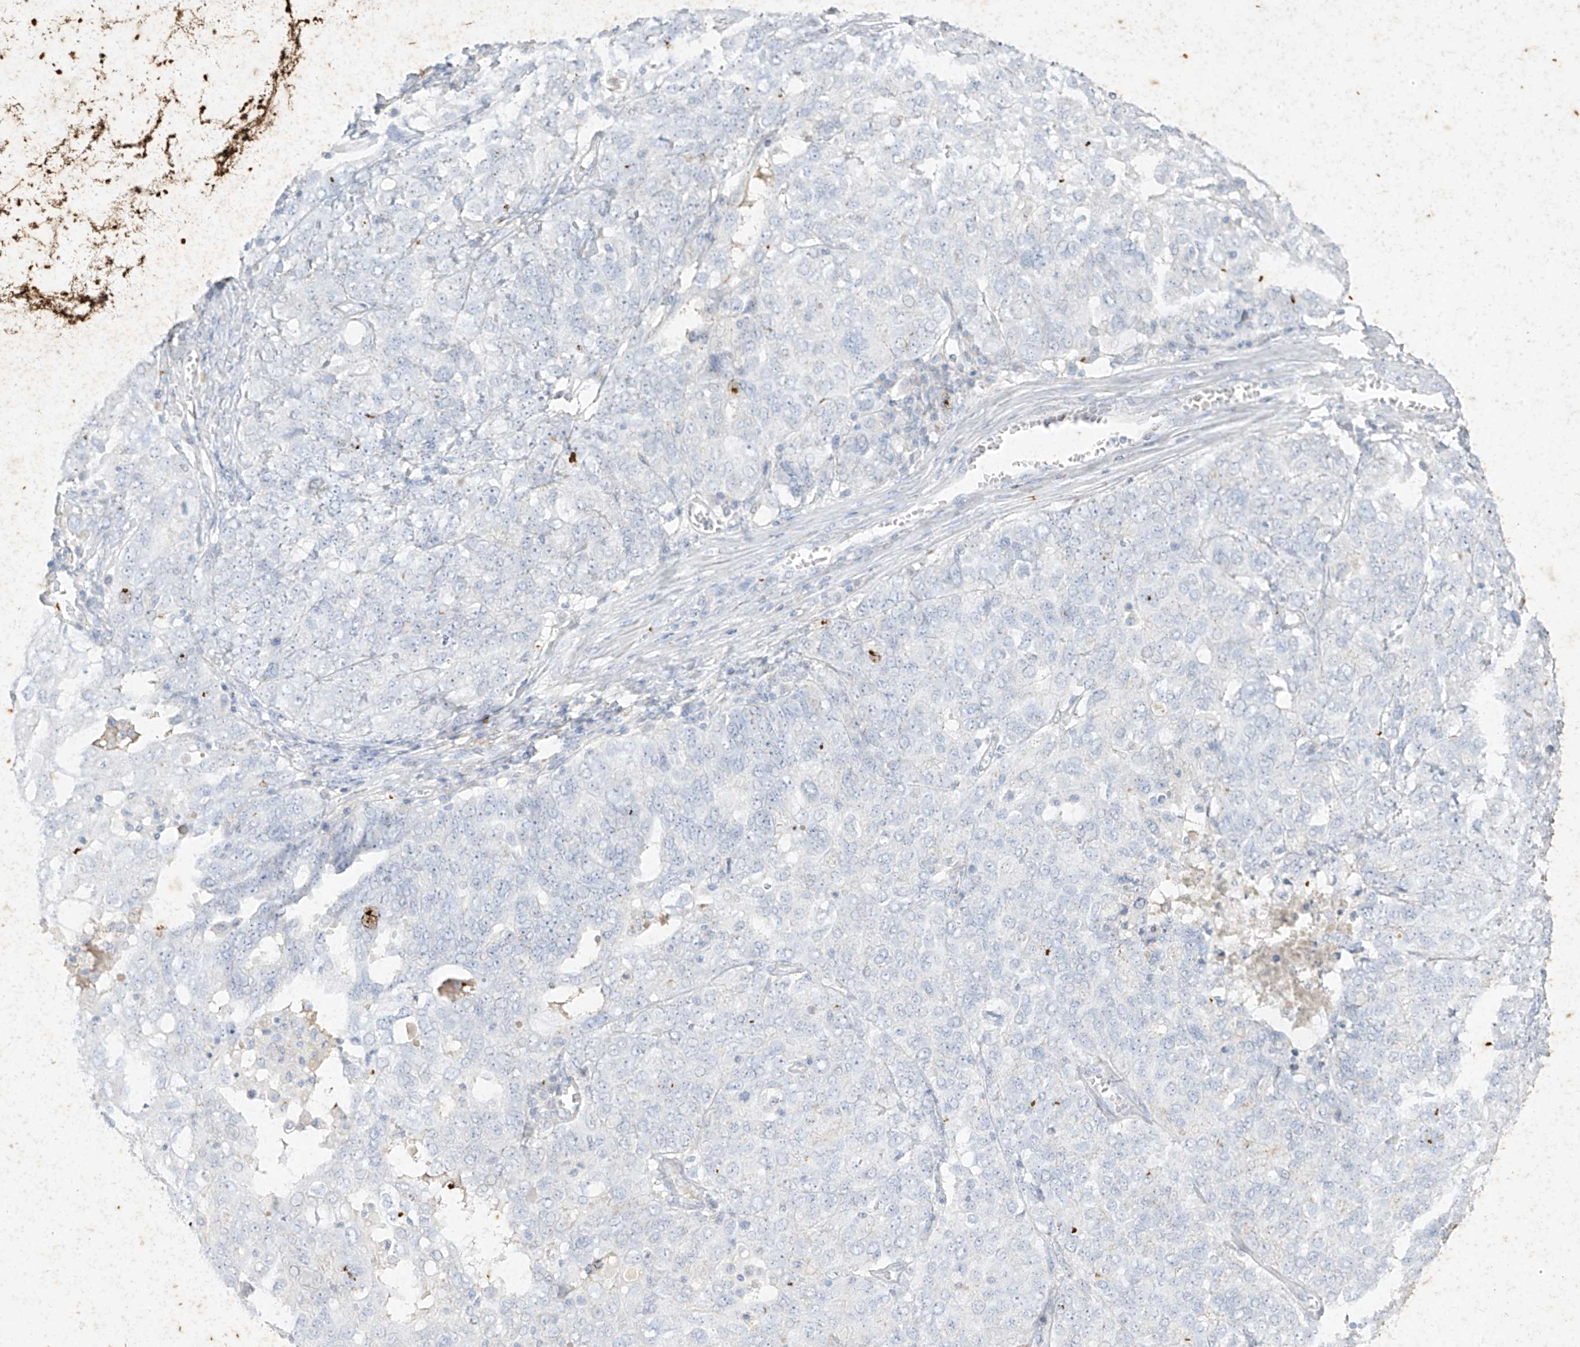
{"staining": {"intensity": "negative", "quantity": "none", "location": "none"}, "tissue": "ovarian cancer", "cell_type": "Tumor cells", "image_type": "cancer", "snomed": [{"axis": "morphology", "description": "Carcinoma, endometroid"}, {"axis": "topography", "description": "Ovary"}], "caption": "Immunohistochemistry (IHC) photomicrograph of neoplastic tissue: endometroid carcinoma (ovarian) stained with DAB demonstrates no significant protein staining in tumor cells. (DAB (3,3'-diaminobenzidine) IHC visualized using brightfield microscopy, high magnification).", "gene": "TGM4", "patient": {"sex": "female", "age": 62}}